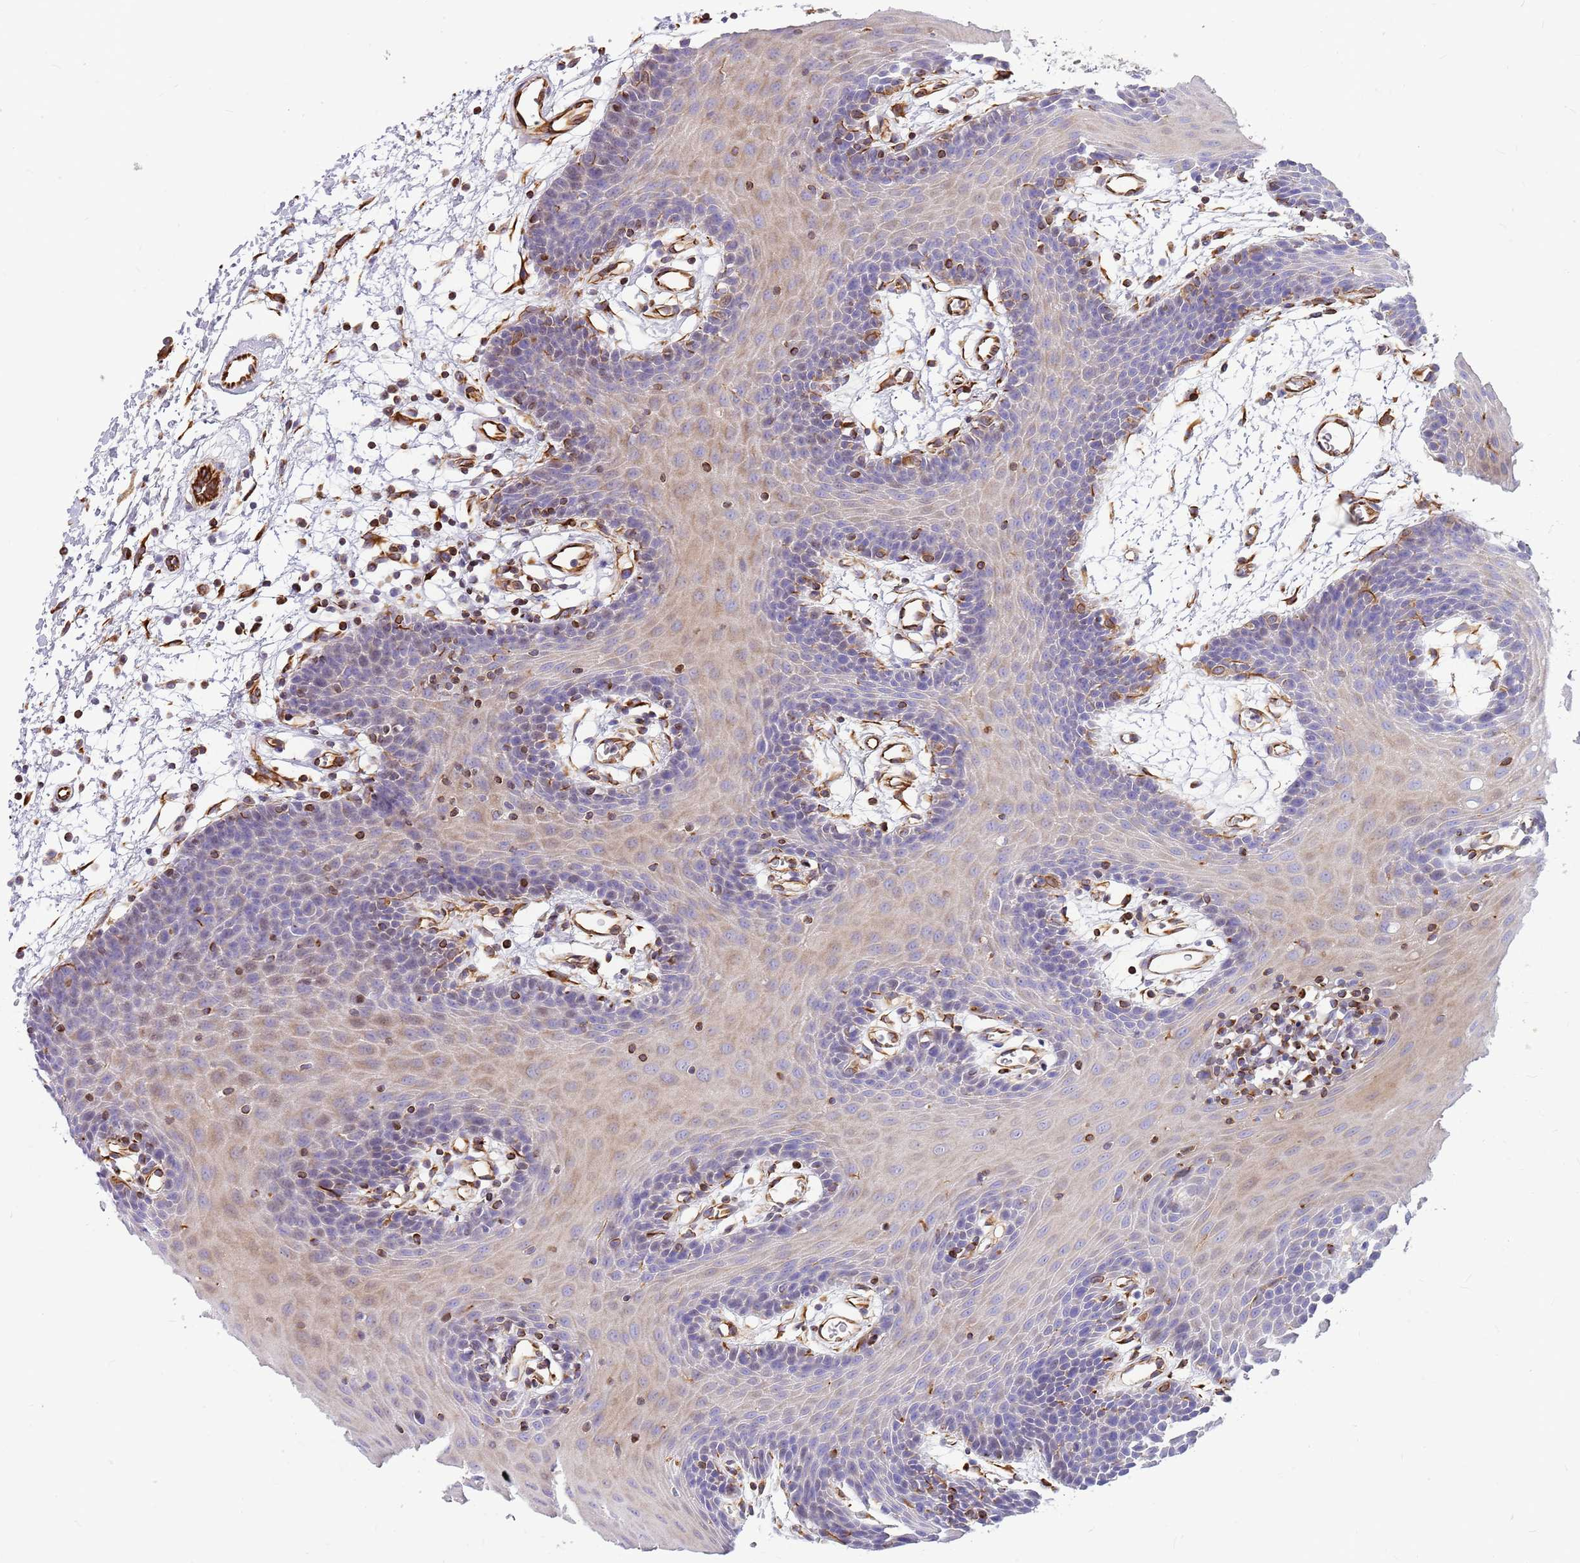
{"staining": {"intensity": "weak", "quantity": "<25%", "location": "cytoplasmic/membranous"}, "tissue": "oral mucosa", "cell_type": "Squamous epithelial cells", "image_type": "normal", "snomed": [{"axis": "morphology", "description": "Normal tissue, NOS"}, {"axis": "topography", "description": "Skeletal muscle"}, {"axis": "topography", "description": "Oral tissue"}, {"axis": "topography", "description": "Salivary gland"}, {"axis": "topography", "description": "Peripheral nerve tissue"}], "caption": "Immunohistochemistry of unremarkable oral mucosa exhibits no staining in squamous epithelial cells. (DAB (3,3'-diaminobenzidine) IHC with hematoxylin counter stain).", "gene": "ZDHHC1", "patient": {"sex": "male", "age": 54}}